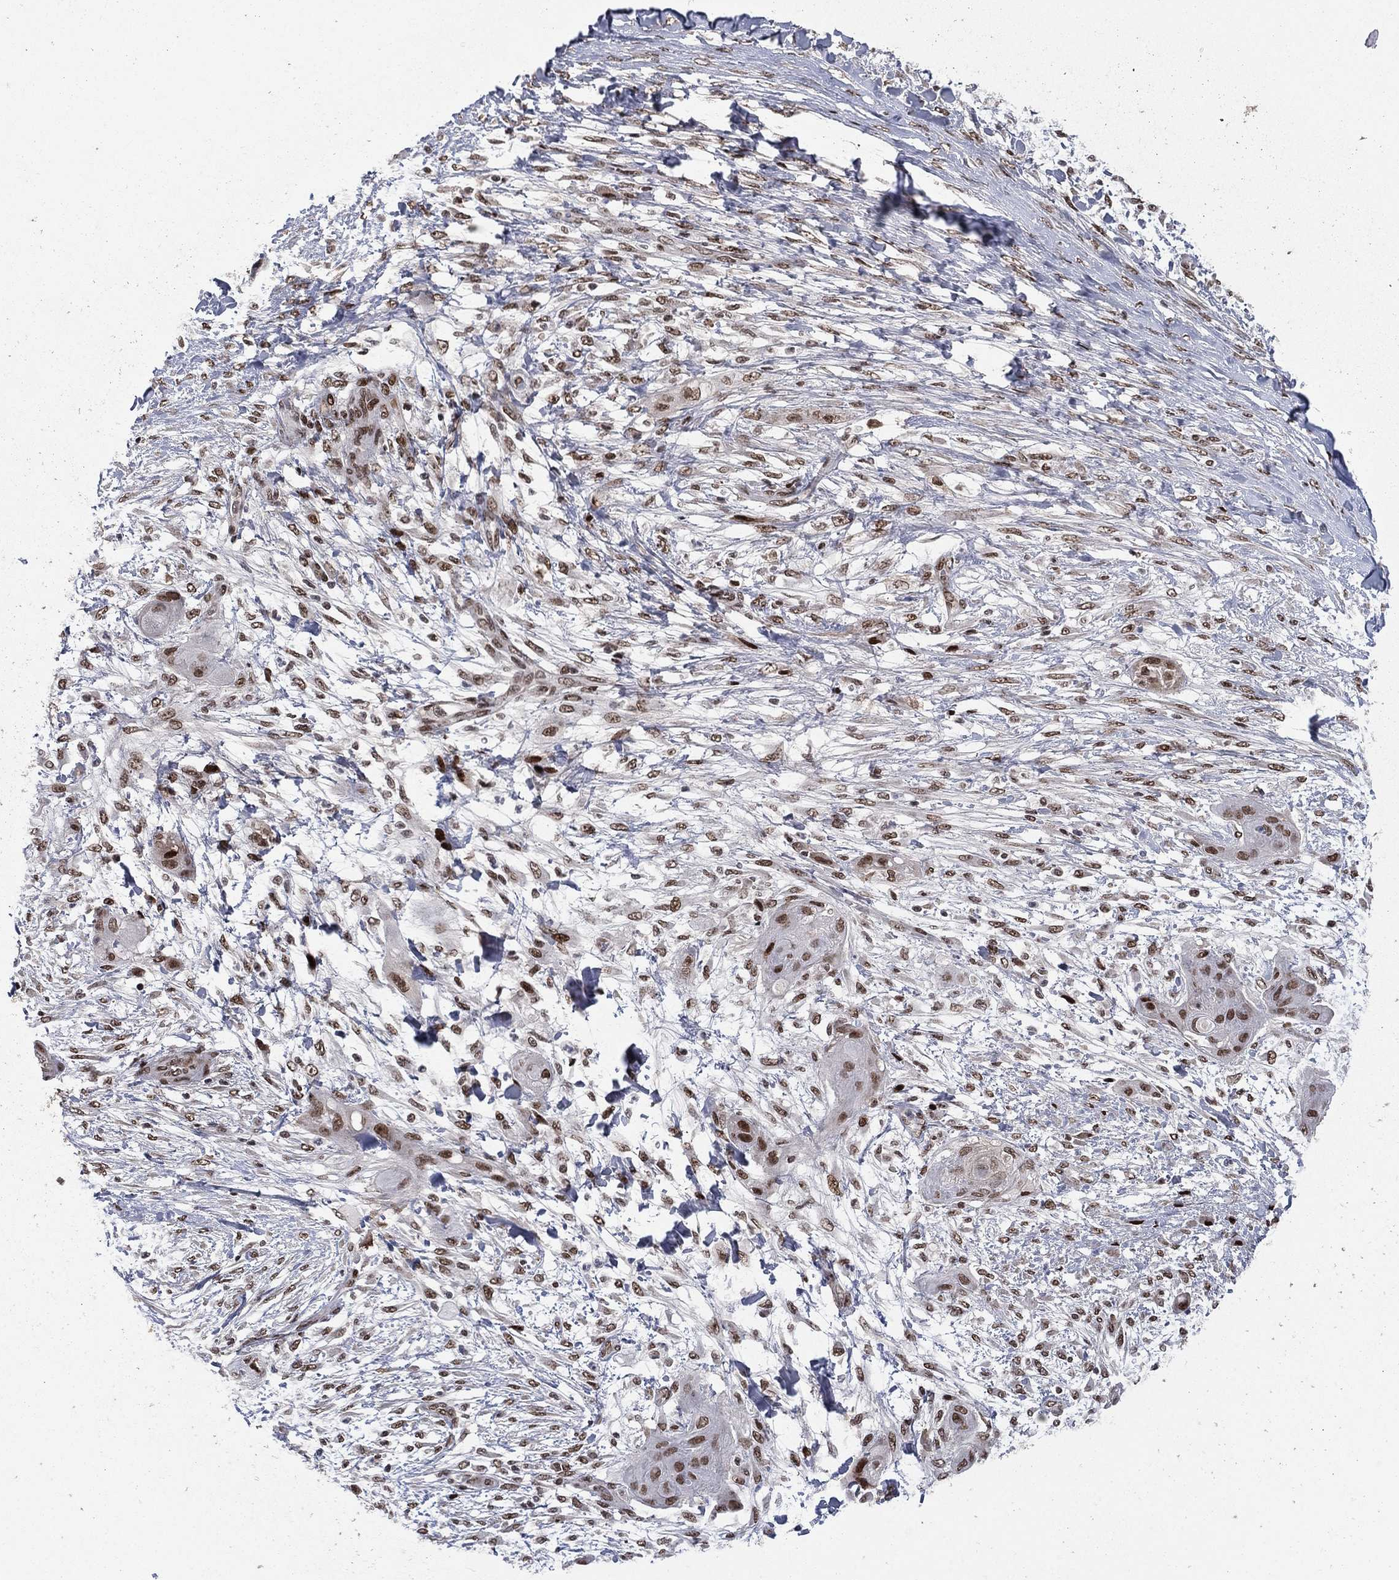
{"staining": {"intensity": "strong", "quantity": "25%-75%", "location": "nuclear"}, "tissue": "skin cancer", "cell_type": "Tumor cells", "image_type": "cancer", "snomed": [{"axis": "morphology", "description": "Squamous cell carcinoma, NOS"}, {"axis": "topography", "description": "Skin"}], "caption": "The micrograph displays a brown stain indicating the presence of a protein in the nuclear of tumor cells in skin cancer.", "gene": "RTF1", "patient": {"sex": "male", "age": 62}}